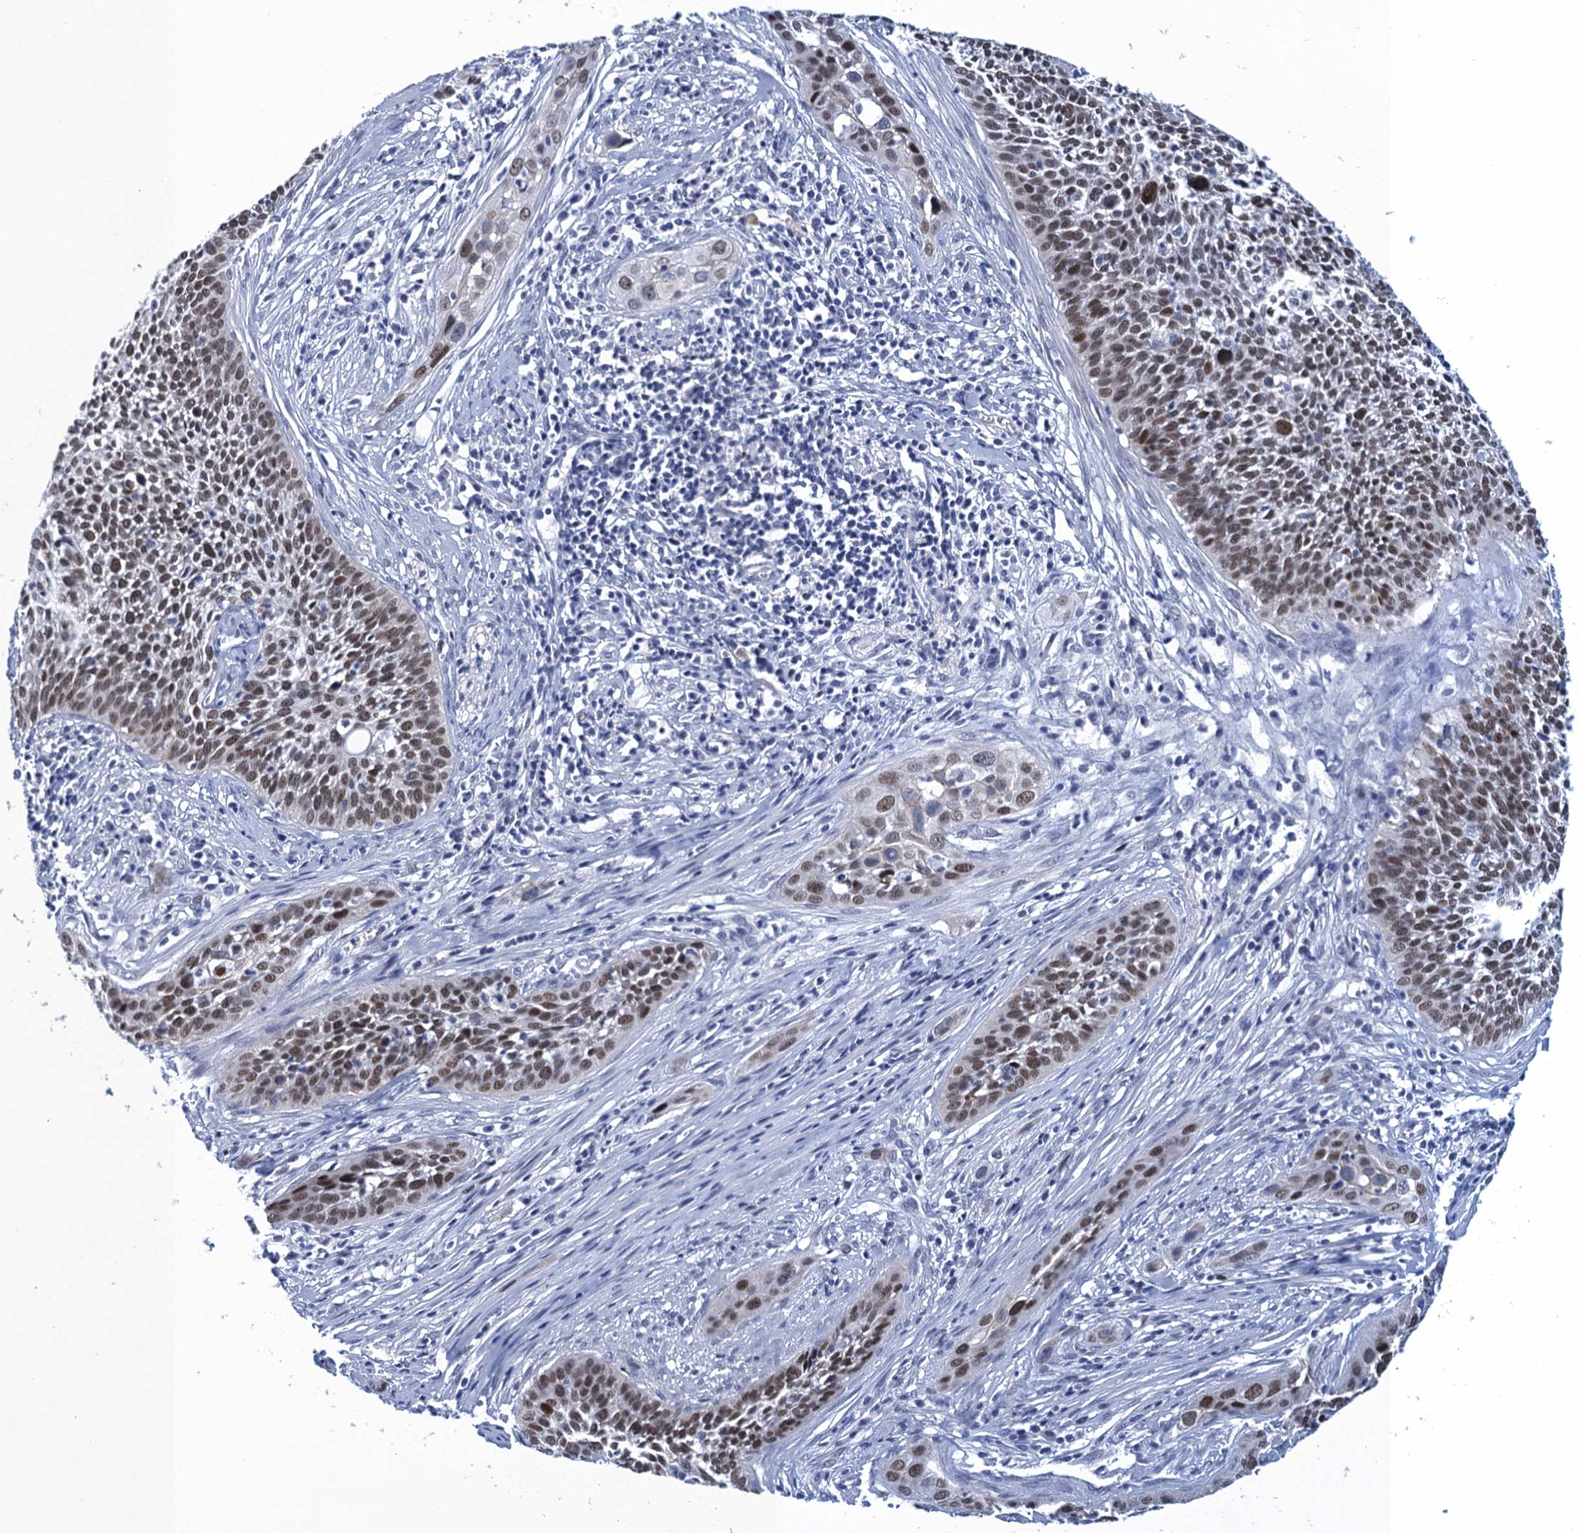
{"staining": {"intensity": "moderate", "quantity": "25%-75%", "location": "nuclear"}, "tissue": "cervical cancer", "cell_type": "Tumor cells", "image_type": "cancer", "snomed": [{"axis": "morphology", "description": "Squamous cell carcinoma, NOS"}, {"axis": "topography", "description": "Cervix"}], "caption": "This micrograph shows IHC staining of human cervical cancer, with medium moderate nuclear positivity in approximately 25%-75% of tumor cells.", "gene": "GINS3", "patient": {"sex": "female", "age": 34}}